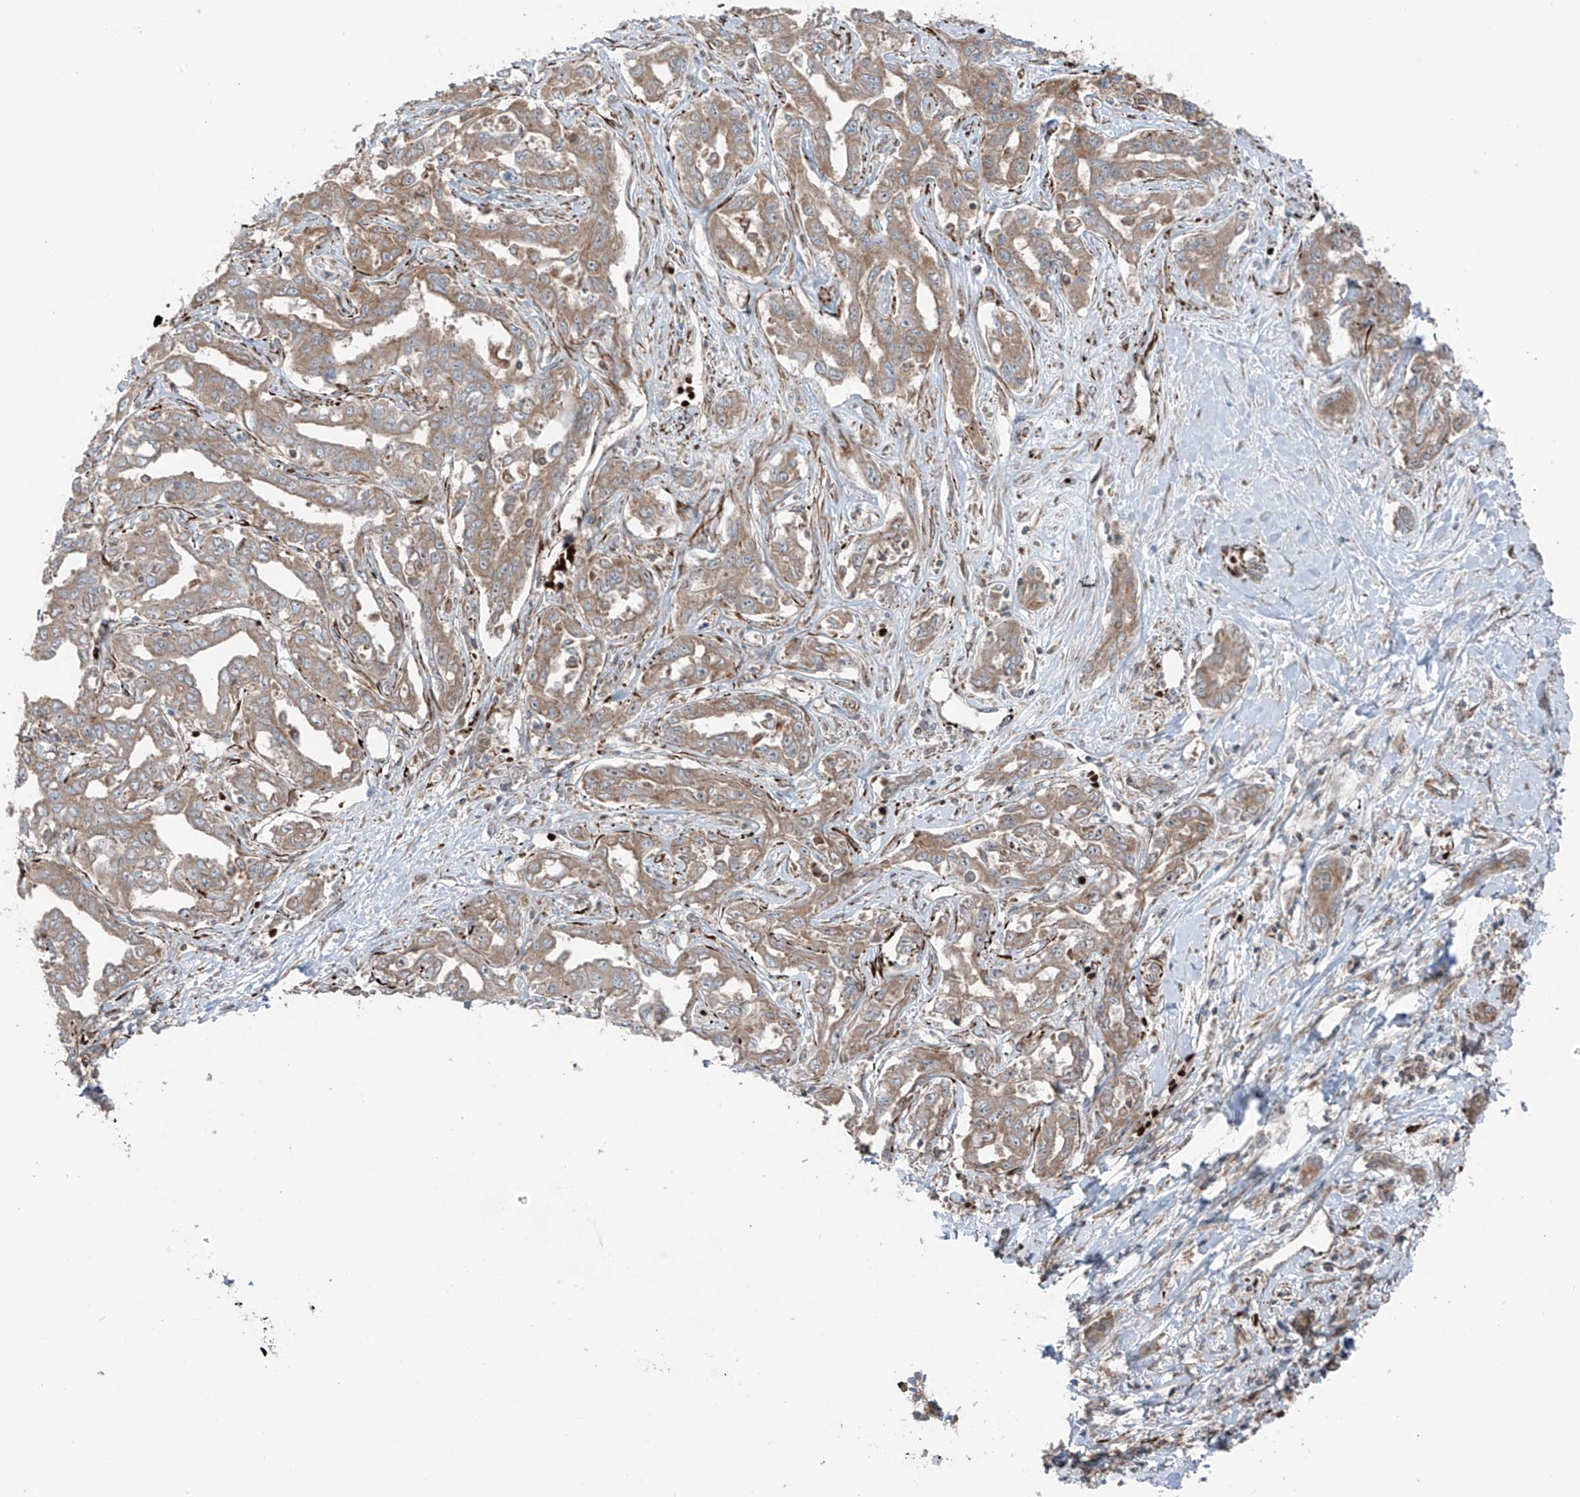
{"staining": {"intensity": "weak", "quantity": ">75%", "location": "cytoplasmic/membranous"}, "tissue": "liver cancer", "cell_type": "Tumor cells", "image_type": "cancer", "snomed": [{"axis": "morphology", "description": "Cholangiocarcinoma"}, {"axis": "topography", "description": "Liver"}], "caption": "The histopathology image shows immunohistochemical staining of liver cholangiocarcinoma. There is weak cytoplasmic/membranous staining is present in about >75% of tumor cells. Immunohistochemistry stains the protein of interest in brown and the nuclei are stained blue.", "gene": "ERLEC1", "patient": {"sex": "male", "age": 59}}